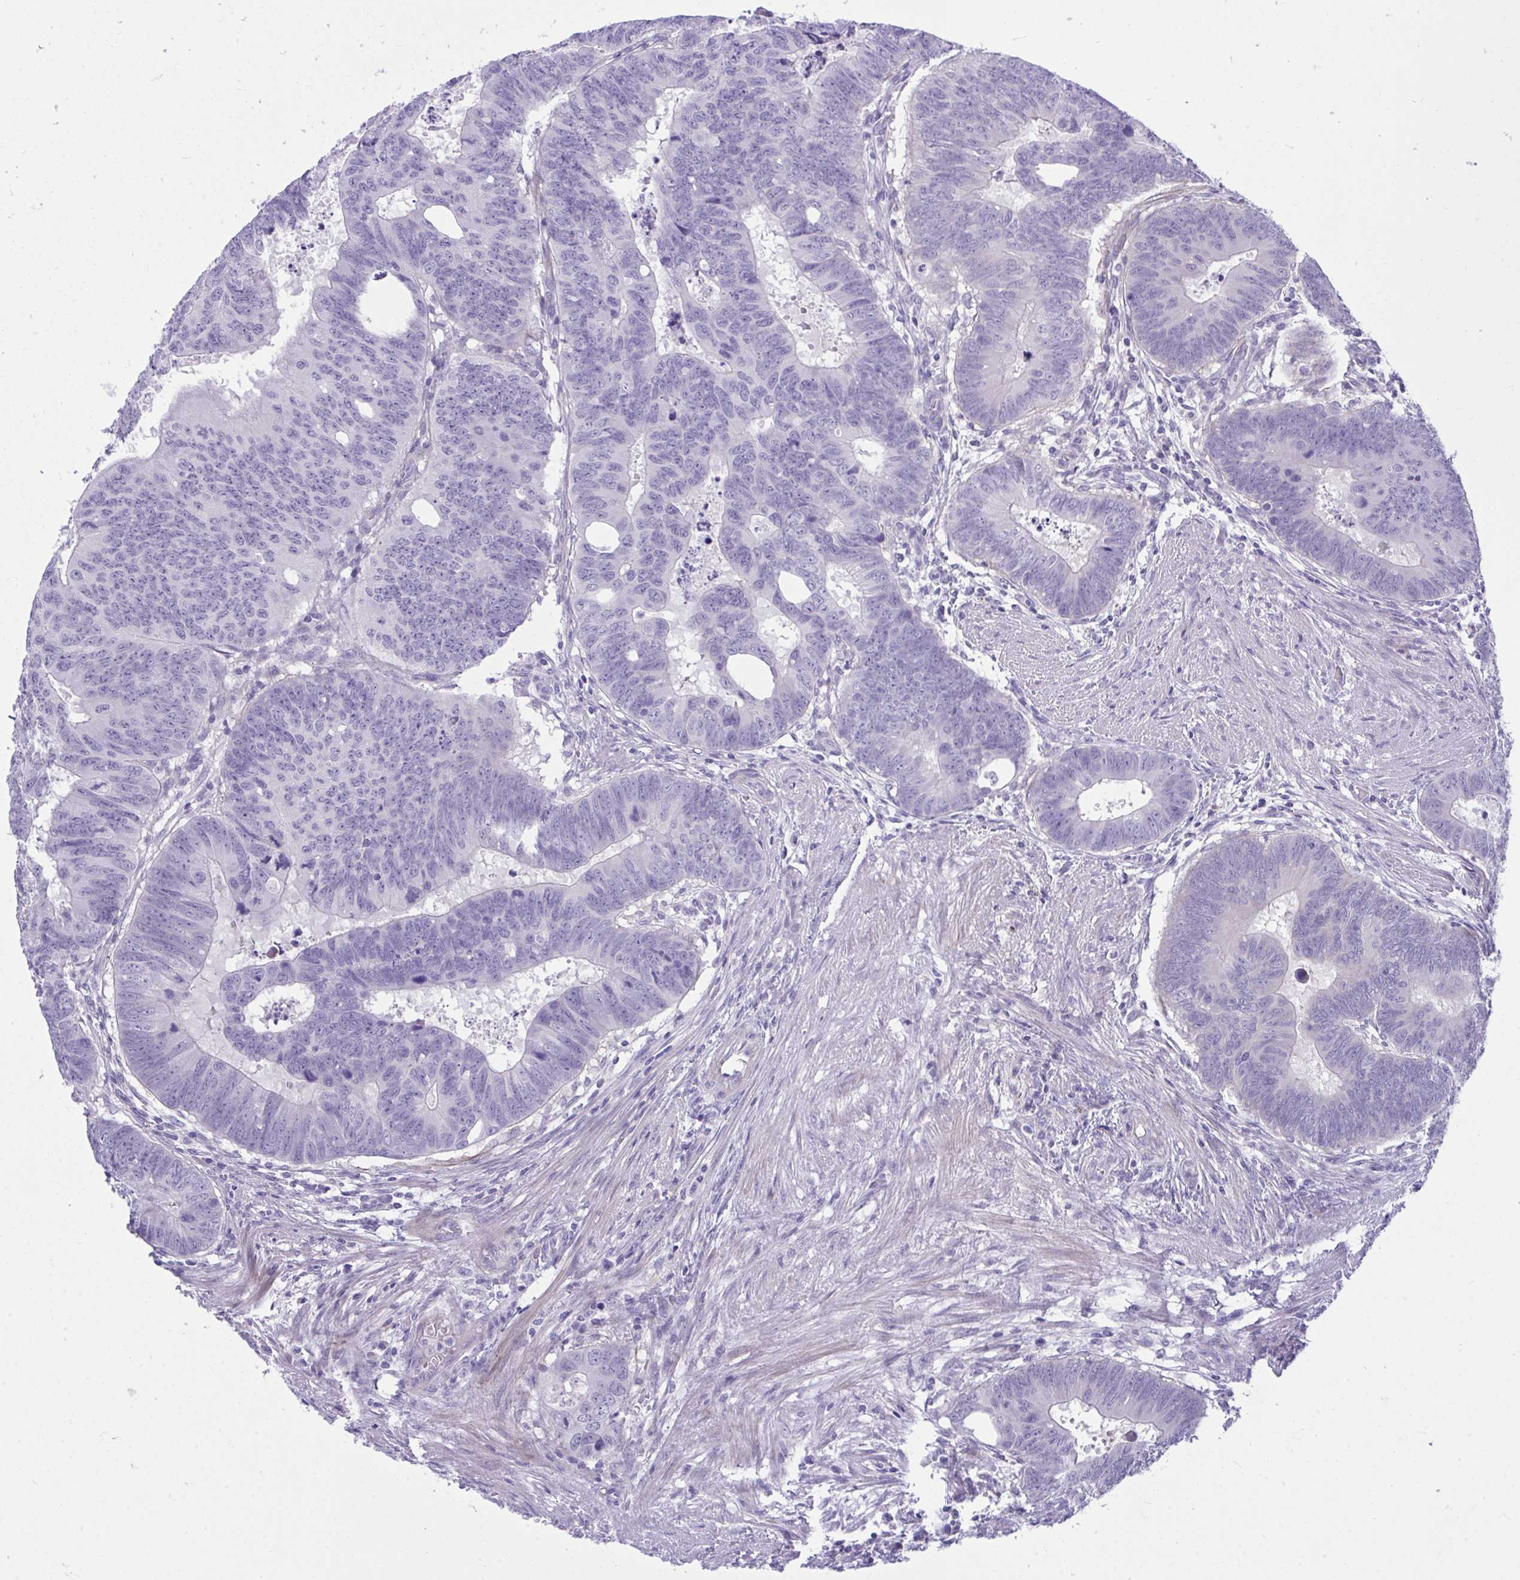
{"staining": {"intensity": "negative", "quantity": "none", "location": "none"}, "tissue": "colorectal cancer", "cell_type": "Tumor cells", "image_type": "cancer", "snomed": [{"axis": "morphology", "description": "Adenocarcinoma, NOS"}, {"axis": "topography", "description": "Colon"}], "caption": "Immunohistochemistry of colorectal adenocarcinoma displays no expression in tumor cells.", "gene": "MED9", "patient": {"sex": "male", "age": 62}}